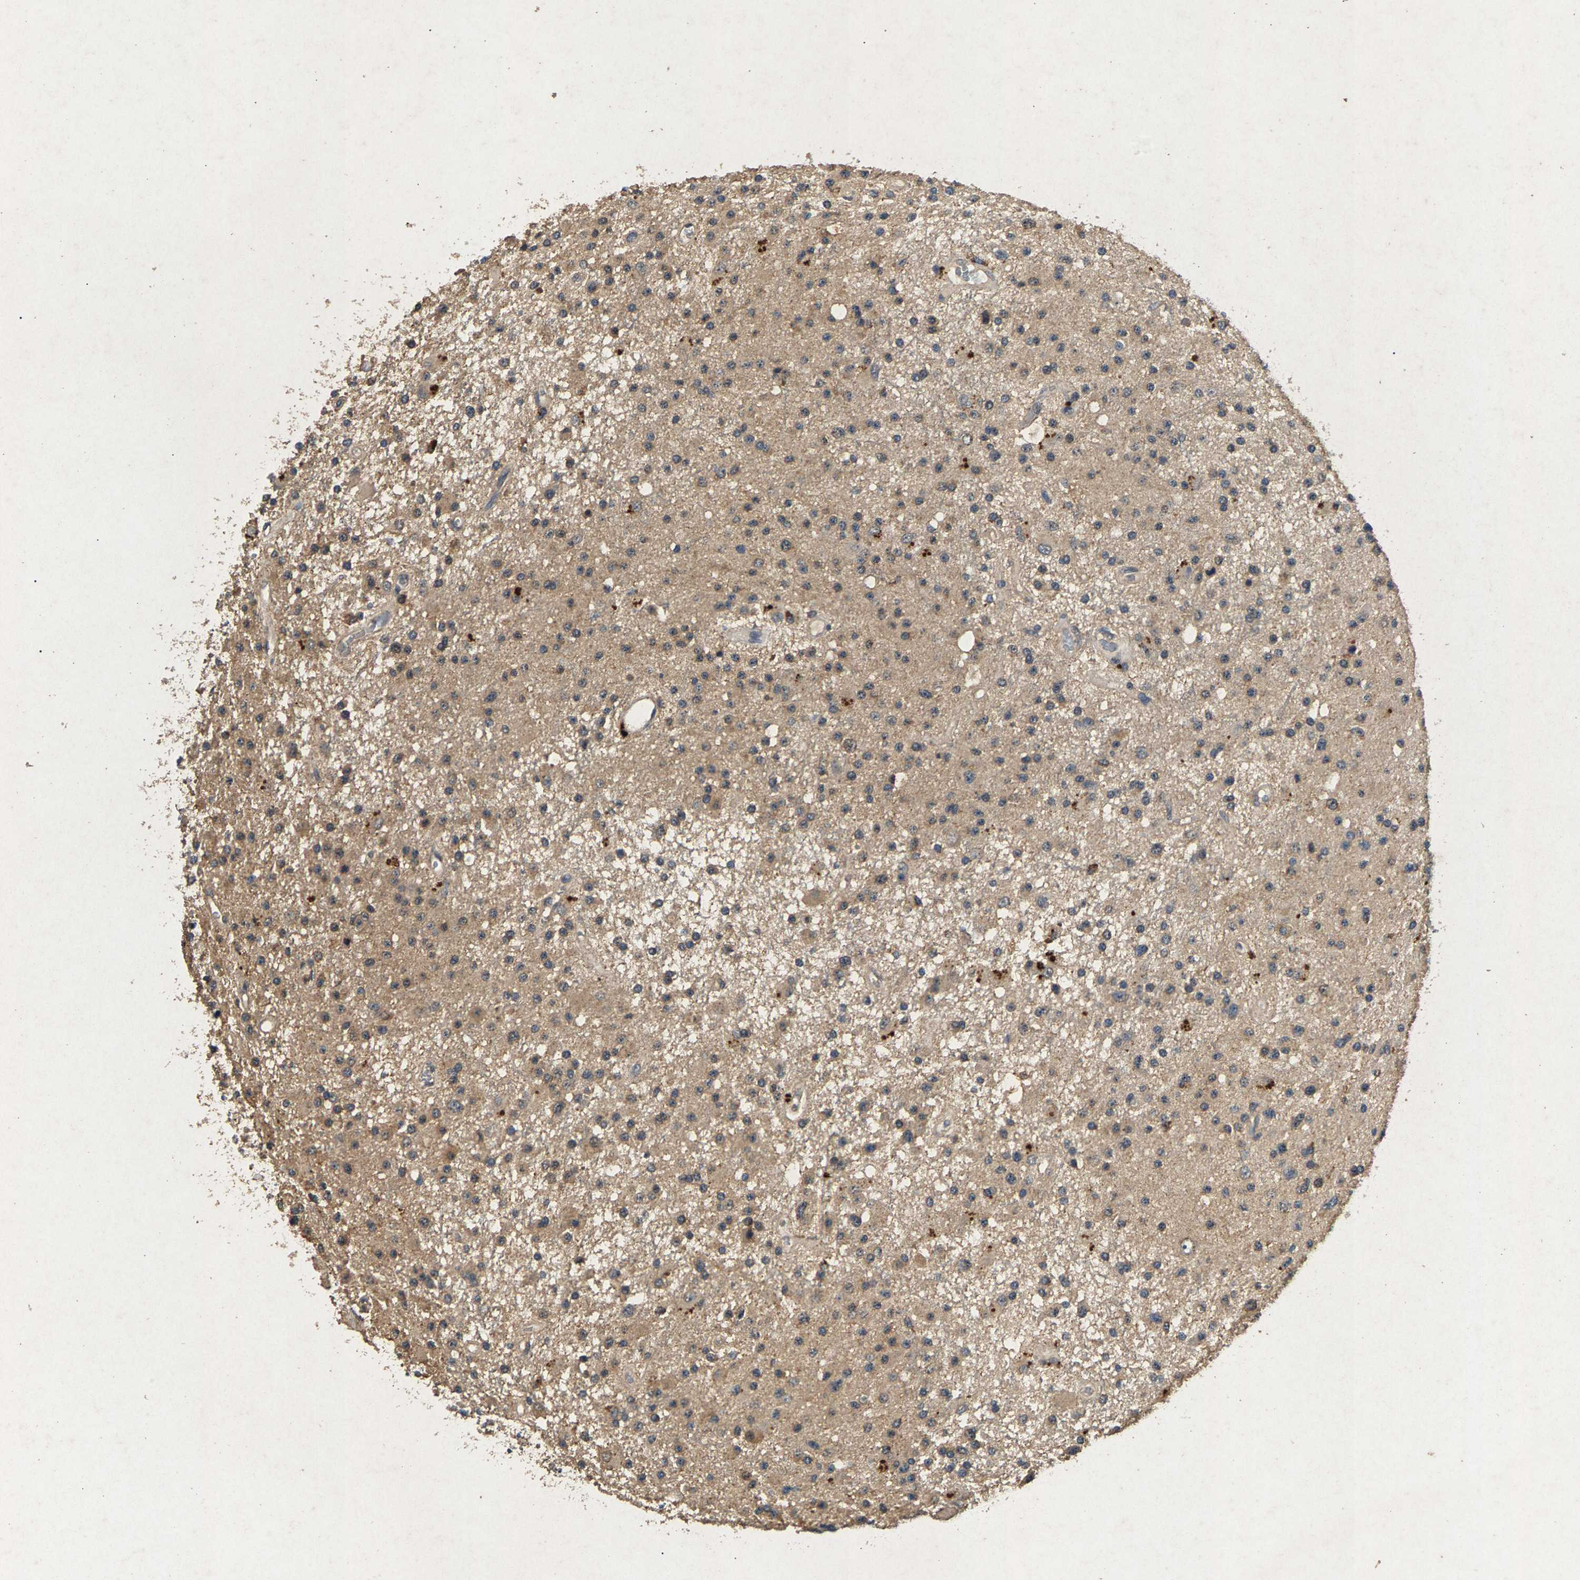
{"staining": {"intensity": "weak", "quantity": ">75%", "location": "cytoplasmic/membranous"}, "tissue": "glioma", "cell_type": "Tumor cells", "image_type": "cancer", "snomed": [{"axis": "morphology", "description": "Glioma, malignant, Low grade"}, {"axis": "topography", "description": "Brain"}], "caption": "Immunohistochemistry (DAB) staining of human glioma reveals weak cytoplasmic/membranous protein expression in approximately >75% of tumor cells.", "gene": "PPP1CC", "patient": {"sex": "male", "age": 58}}